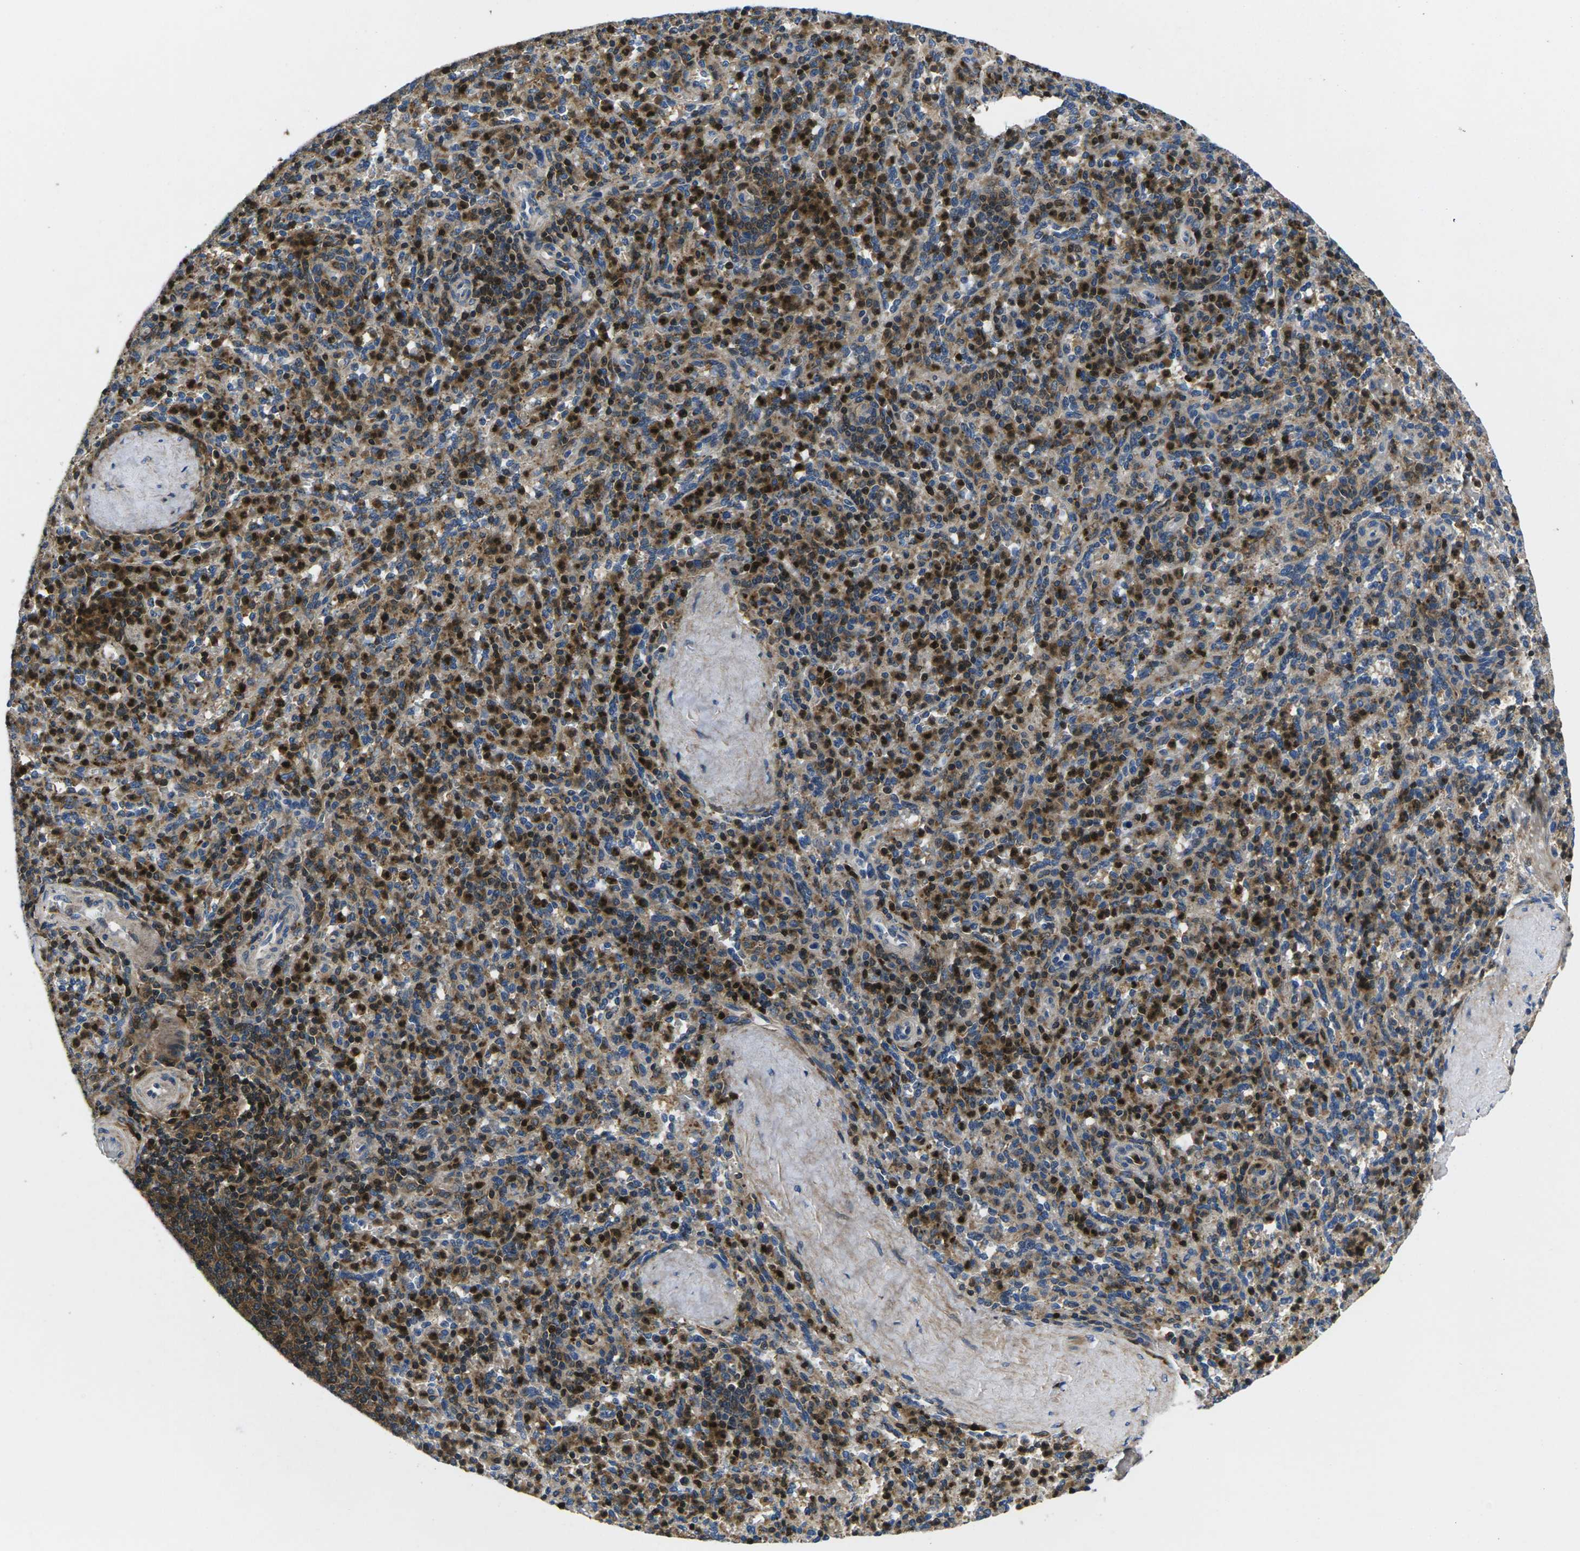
{"staining": {"intensity": "moderate", "quantity": "25%-75%", "location": "cytoplasmic/membranous"}, "tissue": "spleen", "cell_type": "Cells in red pulp", "image_type": "normal", "snomed": [{"axis": "morphology", "description": "Normal tissue, NOS"}, {"axis": "topography", "description": "Spleen"}], "caption": "Protein expression analysis of normal spleen reveals moderate cytoplasmic/membranous positivity in about 25%-75% of cells in red pulp.", "gene": "PLCE1", "patient": {"sex": "male", "age": 36}}